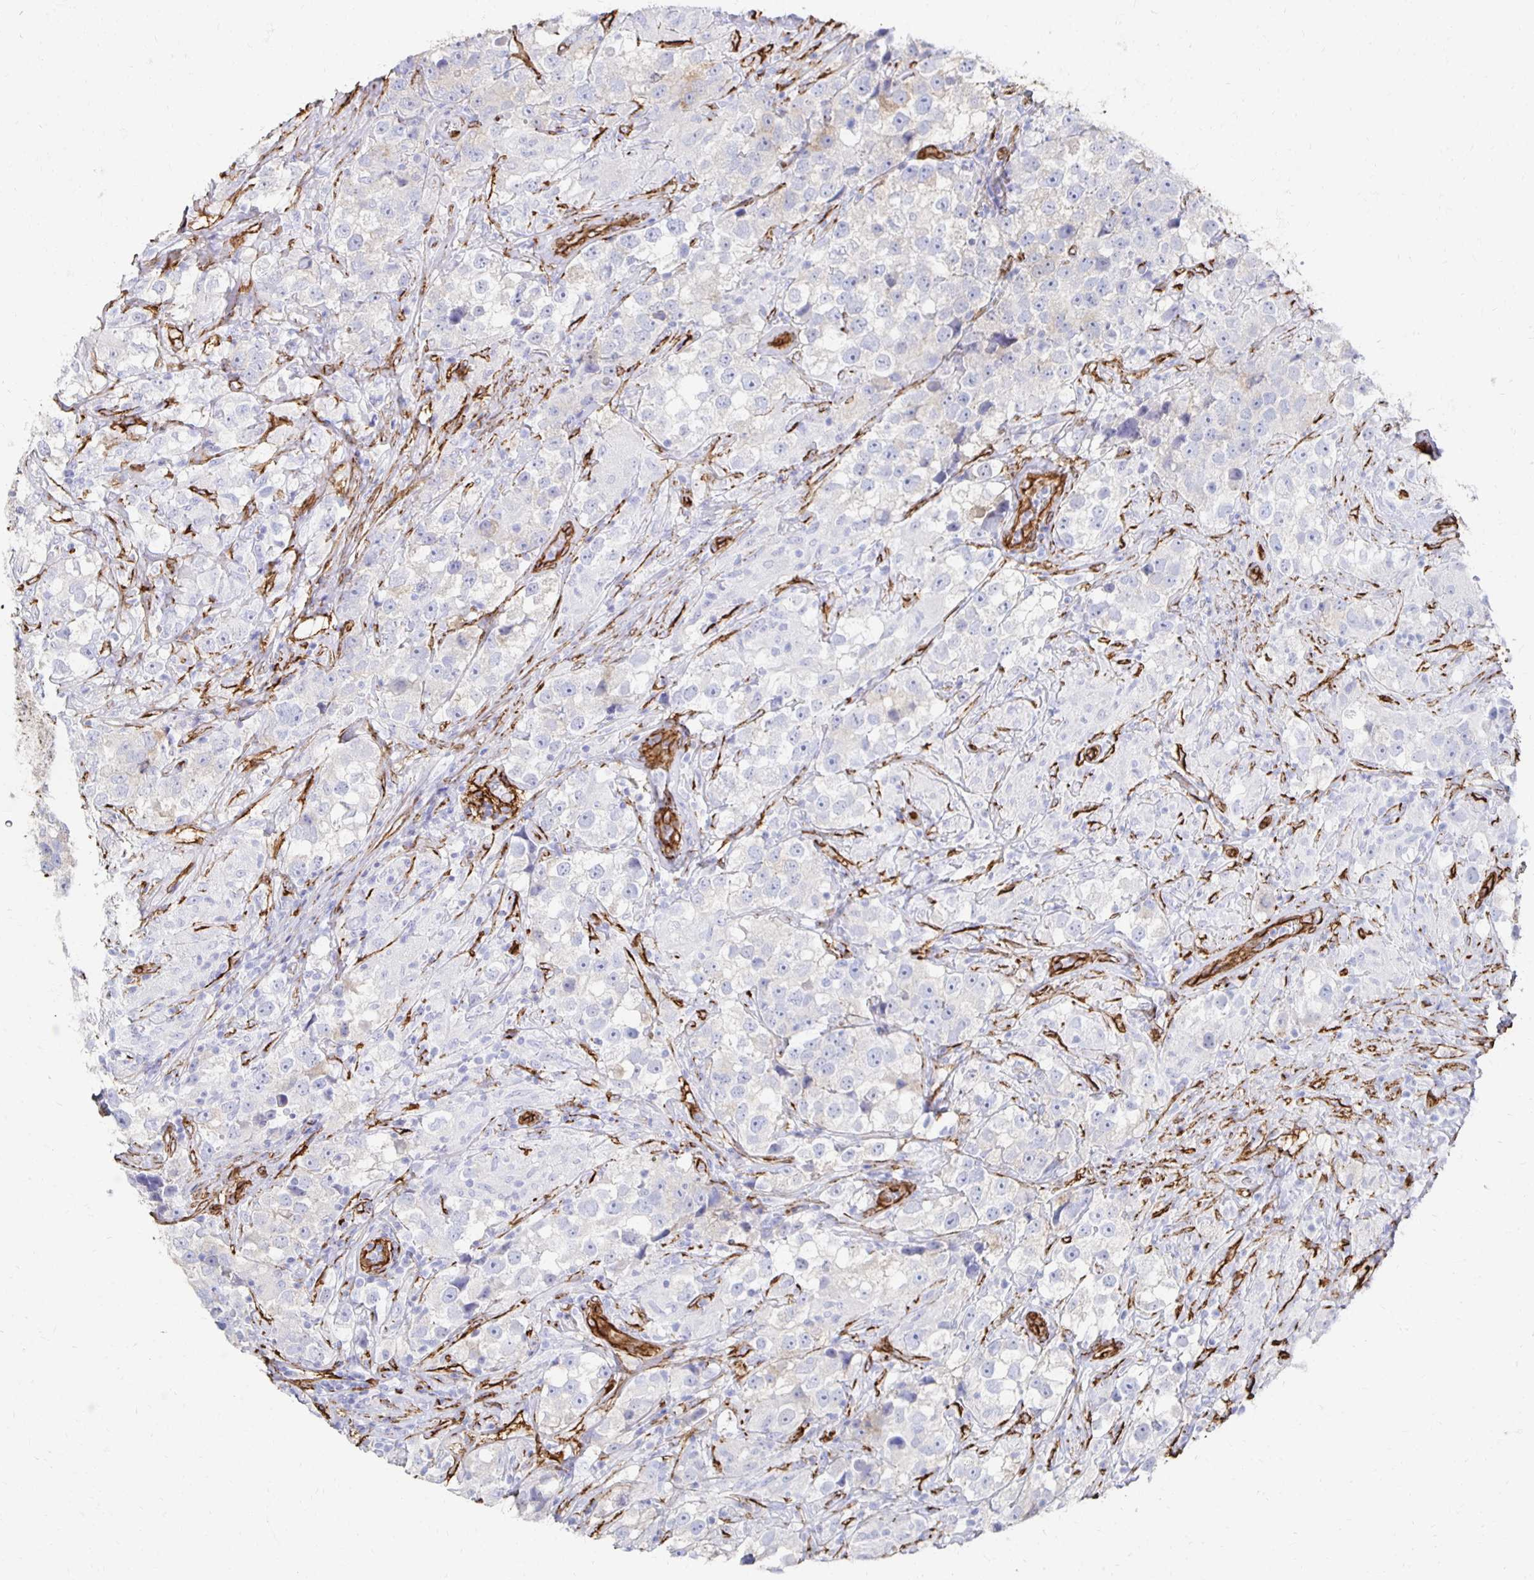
{"staining": {"intensity": "negative", "quantity": "none", "location": "none"}, "tissue": "testis cancer", "cell_type": "Tumor cells", "image_type": "cancer", "snomed": [{"axis": "morphology", "description": "Seminoma, NOS"}, {"axis": "topography", "description": "Testis"}], "caption": "High power microscopy micrograph of an immunohistochemistry (IHC) histopathology image of testis cancer (seminoma), revealing no significant staining in tumor cells.", "gene": "VIPR2", "patient": {"sex": "male", "age": 46}}